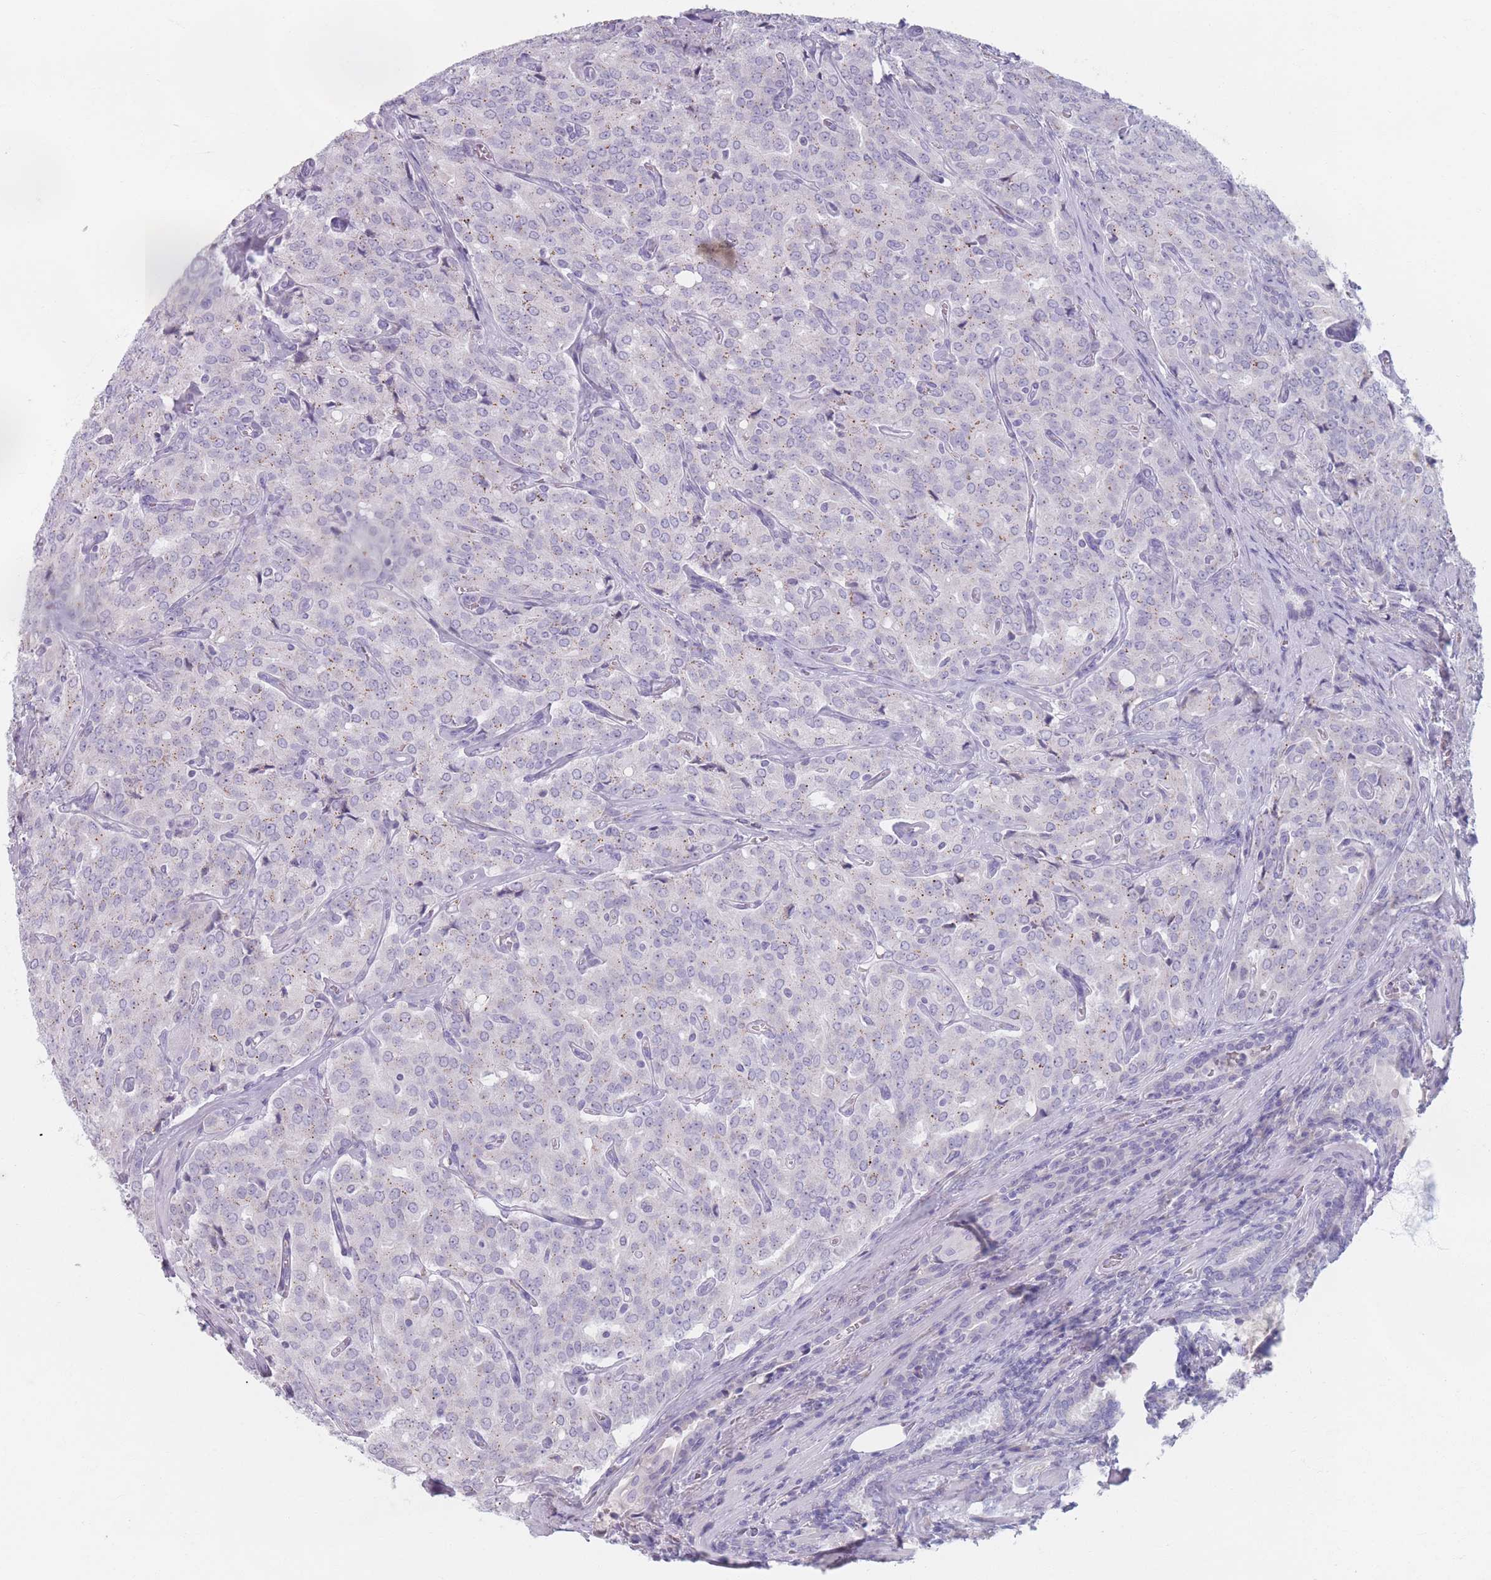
{"staining": {"intensity": "negative", "quantity": "none", "location": "none"}, "tissue": "prostate cancer", "cell_type": "Tumor cells", "image_type": "cancer", "snomed": [{"axis": "morphology", "description": "Adenocarcinoma, High grade"}, {"axis": "topography", "description": "Prostate"}], "caption": "This micrograph is of prostate cancer stained with immunohistochemistry (IHC) to label a protein in brown with the nuclei are counter-stained blue. There is no positivity in tumor cells.", "gene": "PIGM", "patient": {"sex": "male", "age": 68}}